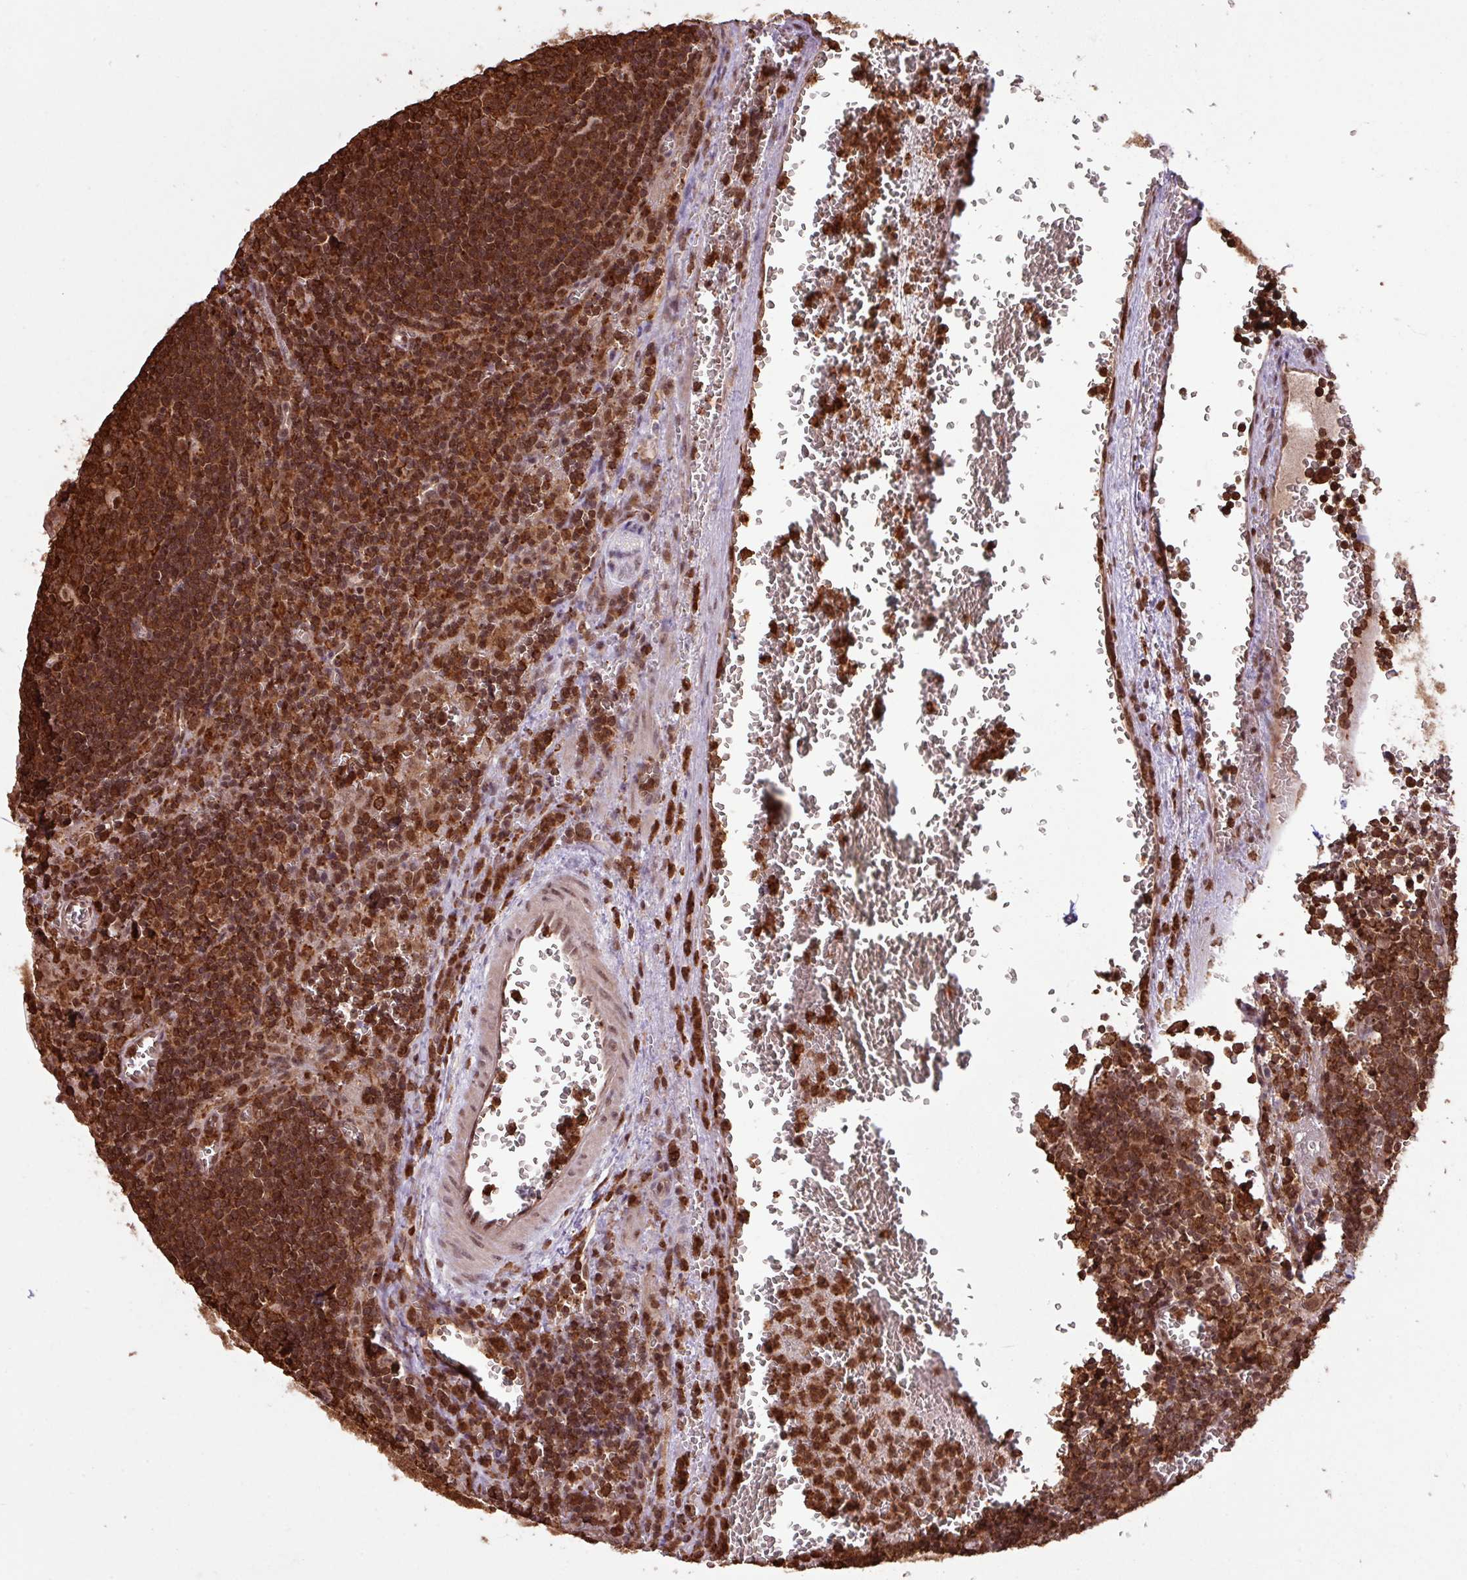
{"staining": {"intensity": "strong", "quantity": ">75%", "location": "cytoplasmic/membranous"}, "tissue": "lymph node", "cell_type": "Germinal center cells", "image_type": "normal", "snomed": [{"axis": "morphology", "description": "Normal tissue, NOS"}, {"axis": "topography", "description": "Lymph node"}], "caption": "A high-resolution image shows immunohistochemistry staining of unremarkable lymph node, which displays strong cytoplasmic/membranous staining in about >75% of germinal center cells. (DAB (3,3'-diaminobenzidine) = brown stain, brightfield microscopy at high magnification).", "gene": "GON7", "patient": {"sex": "male", "age": 50}}